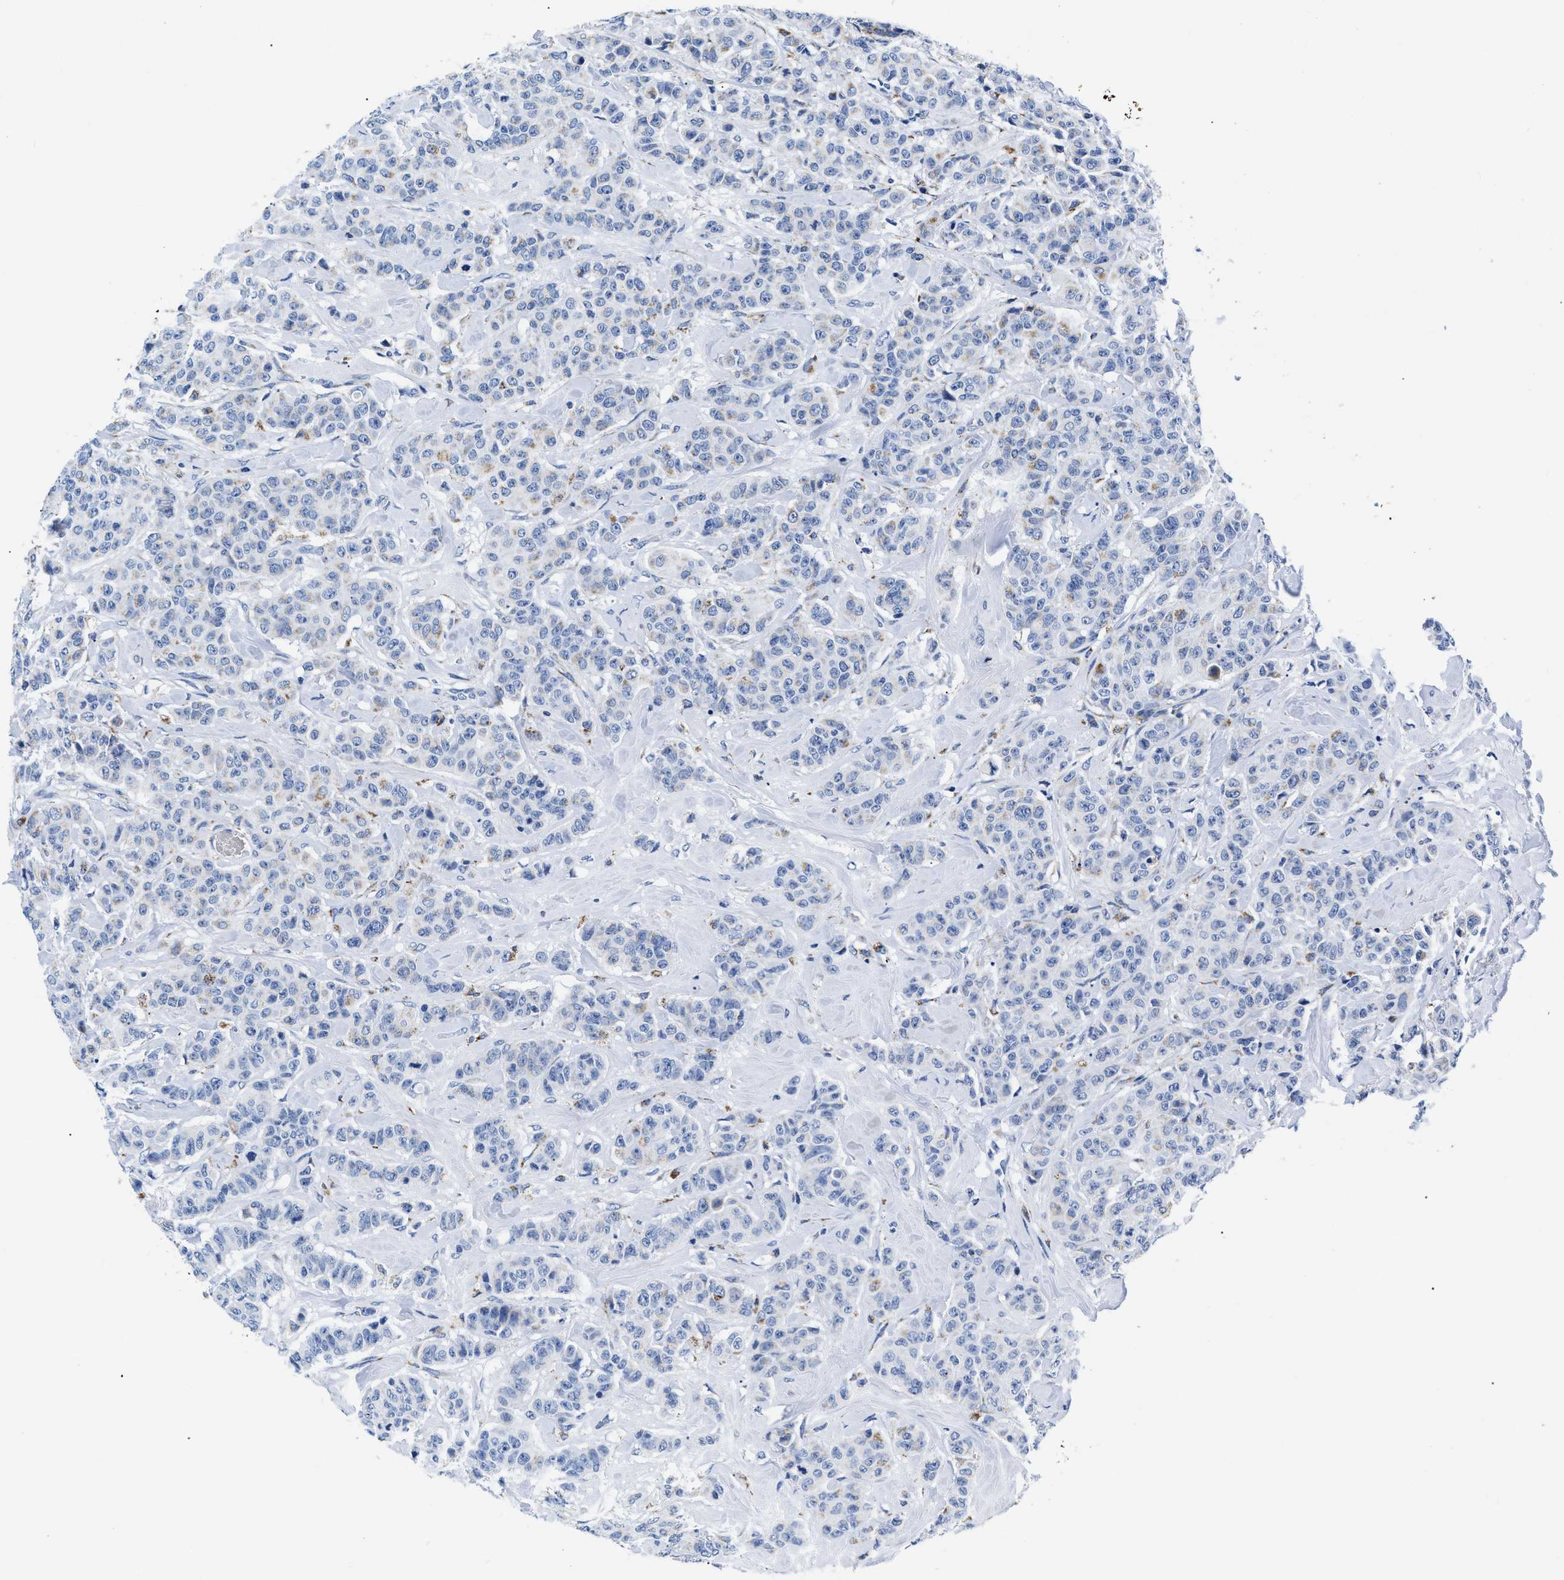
{"staining": {"intensity": "negative", "quantity": "none", "location": "none"}, "tissue": "breast cancer", "cell_type": "Tumor cells", "image_type": "cancer", "snomed": [{"axis": "morphology", "description": "Normal tissue, NOS"}, {"axis": "morphology", "description": "Duct carcinoma"}, {"axis": "topography", "description": "Breast"}], "caption": "A high-resolution histopathology image shows immunohistochemistry (IHC) staining of infiltrating ductal carcinoma (breast), which exhibits no significant expression in tumor cells.", "gene": "GPR149", "patient": {"sex": "female", "age": 40}}